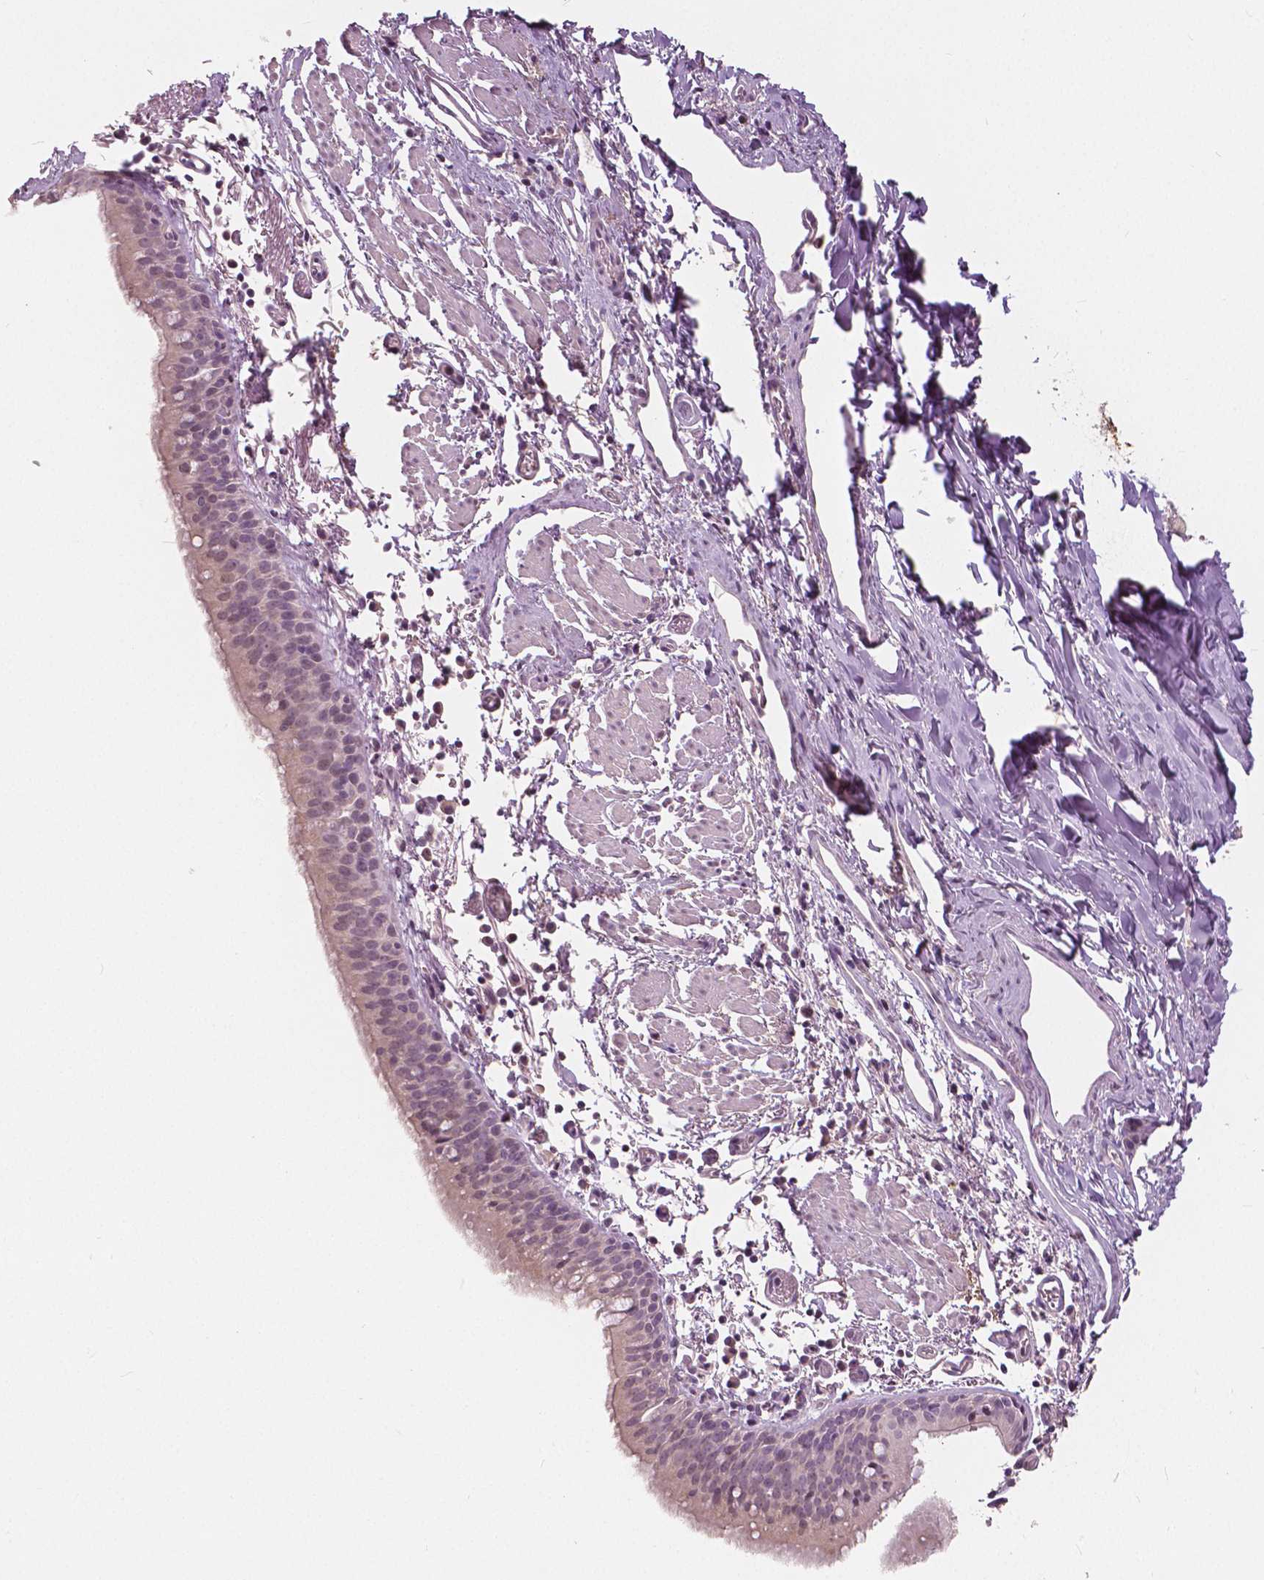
{"staining": {"intensity": "negative", "quantity": "none", "location": "none"}, "tissue": "bronchus", "cell_type": "Respiratory epithelial cells", "image_type": "normal", "snomed": [{"axis": "morphology", "description": "Normal tissue, NOS"}, {"axis": "morphology", "description": "Adenocarcinoma, NOS"}, {"axis": "topography", "description": "Bronchus"}], "caption": "DAB immunohistochemical staining of benign human bronchus demonstrates no significant positivity in respiratory epithelial cells.", "gene": "NANOG", "patient": {"sex": "male", "age": 68}}